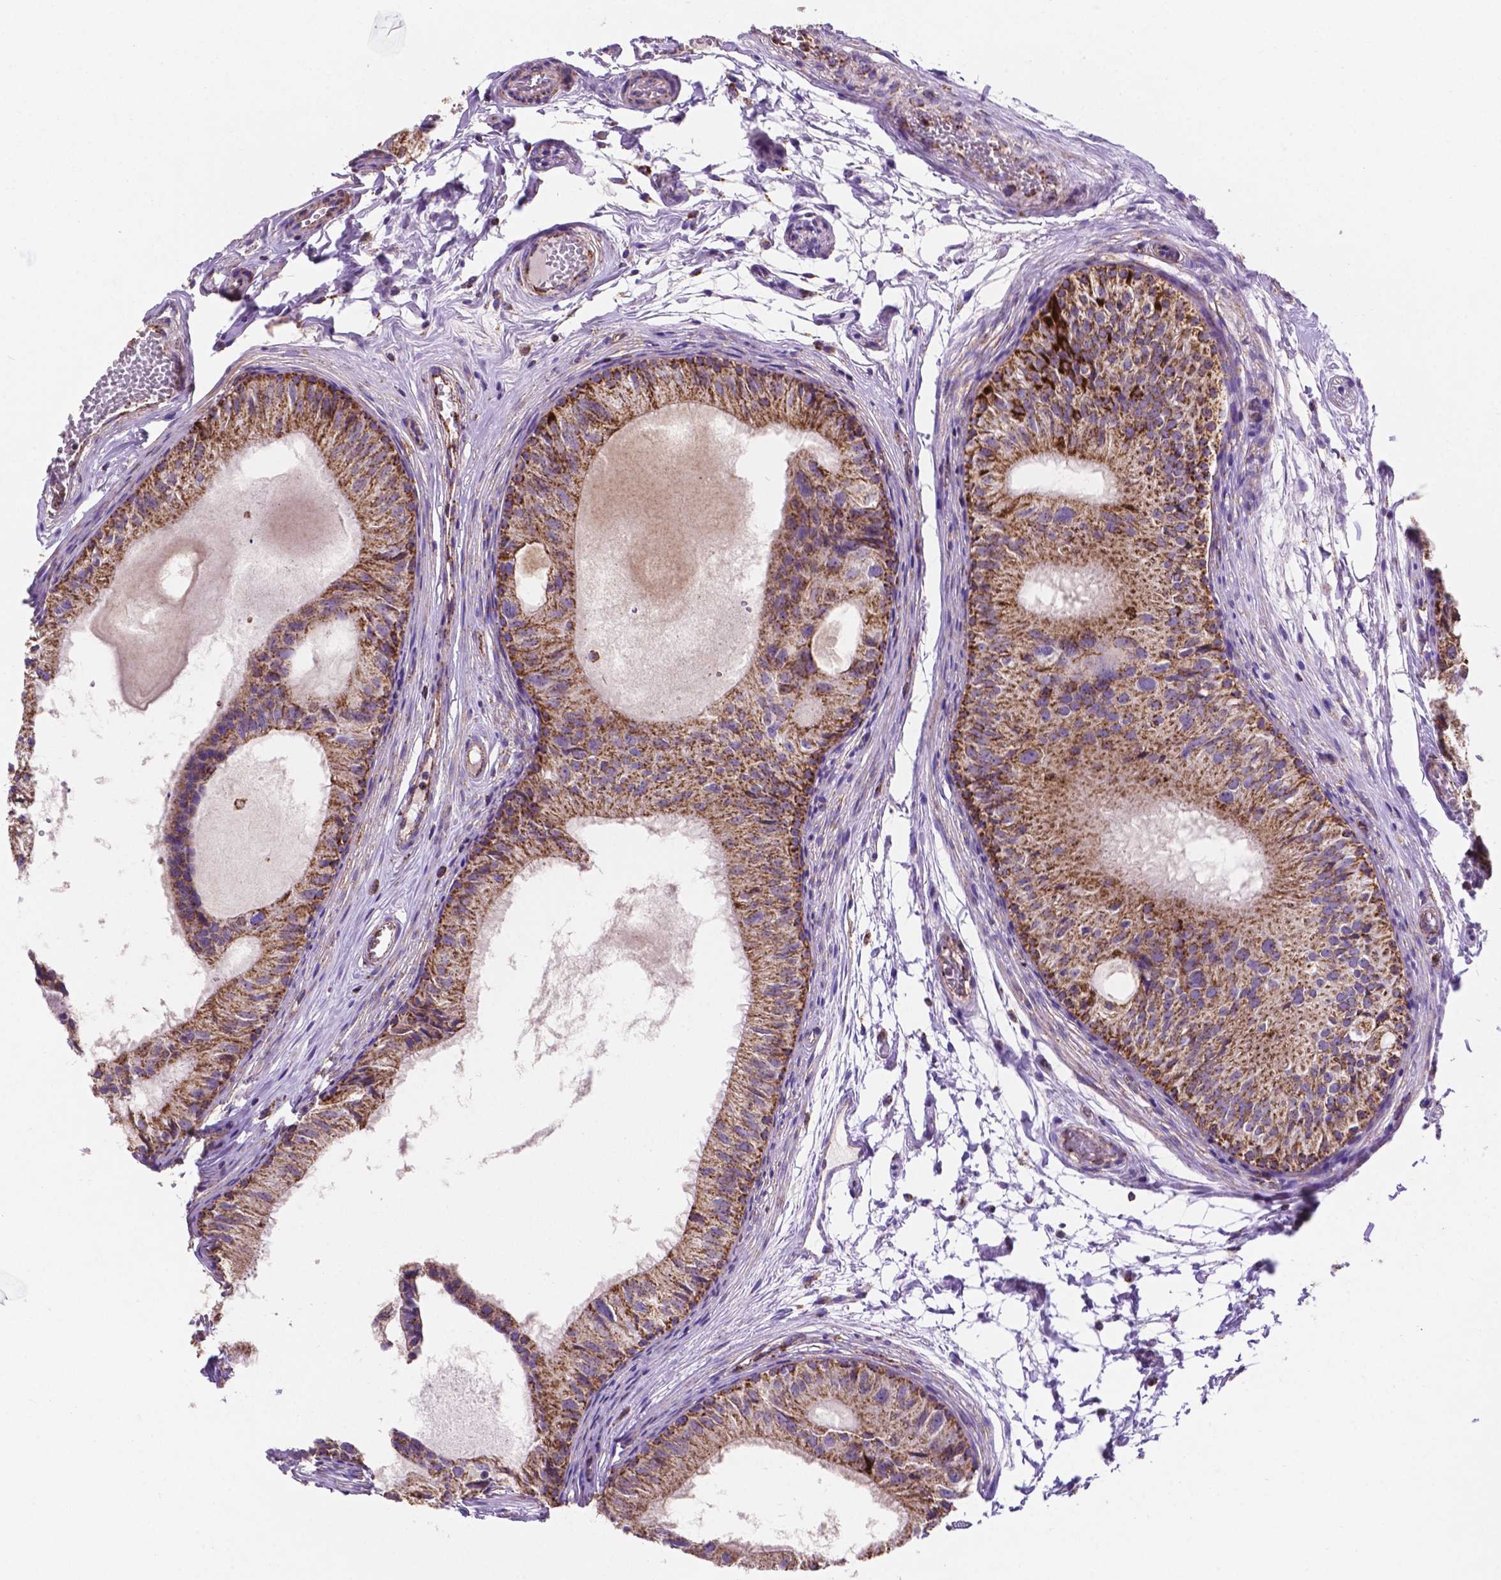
{"staining": {"intensity": "strong", "quantity": ">75%", "location": "cytoplasmic/membranous"}, "tissue": "epididymis", "cell_type": "Glandular cells", "image_type": "normal", "snomed": [{"axis": "morphology", "description": "Normal tissue, NOS"}, {"axis": "topography", "description": "Epididymis"}], "caption": "Epididymis was stained to show a protein in brown. There is high levels of strong cytoplasmic/membranous expression in approximately >75% of glandular cells. (IHC, brightfield microscopy, high magnification).", "gene": "HSPD1", "patient": {"sex": "male", "age": 25}}